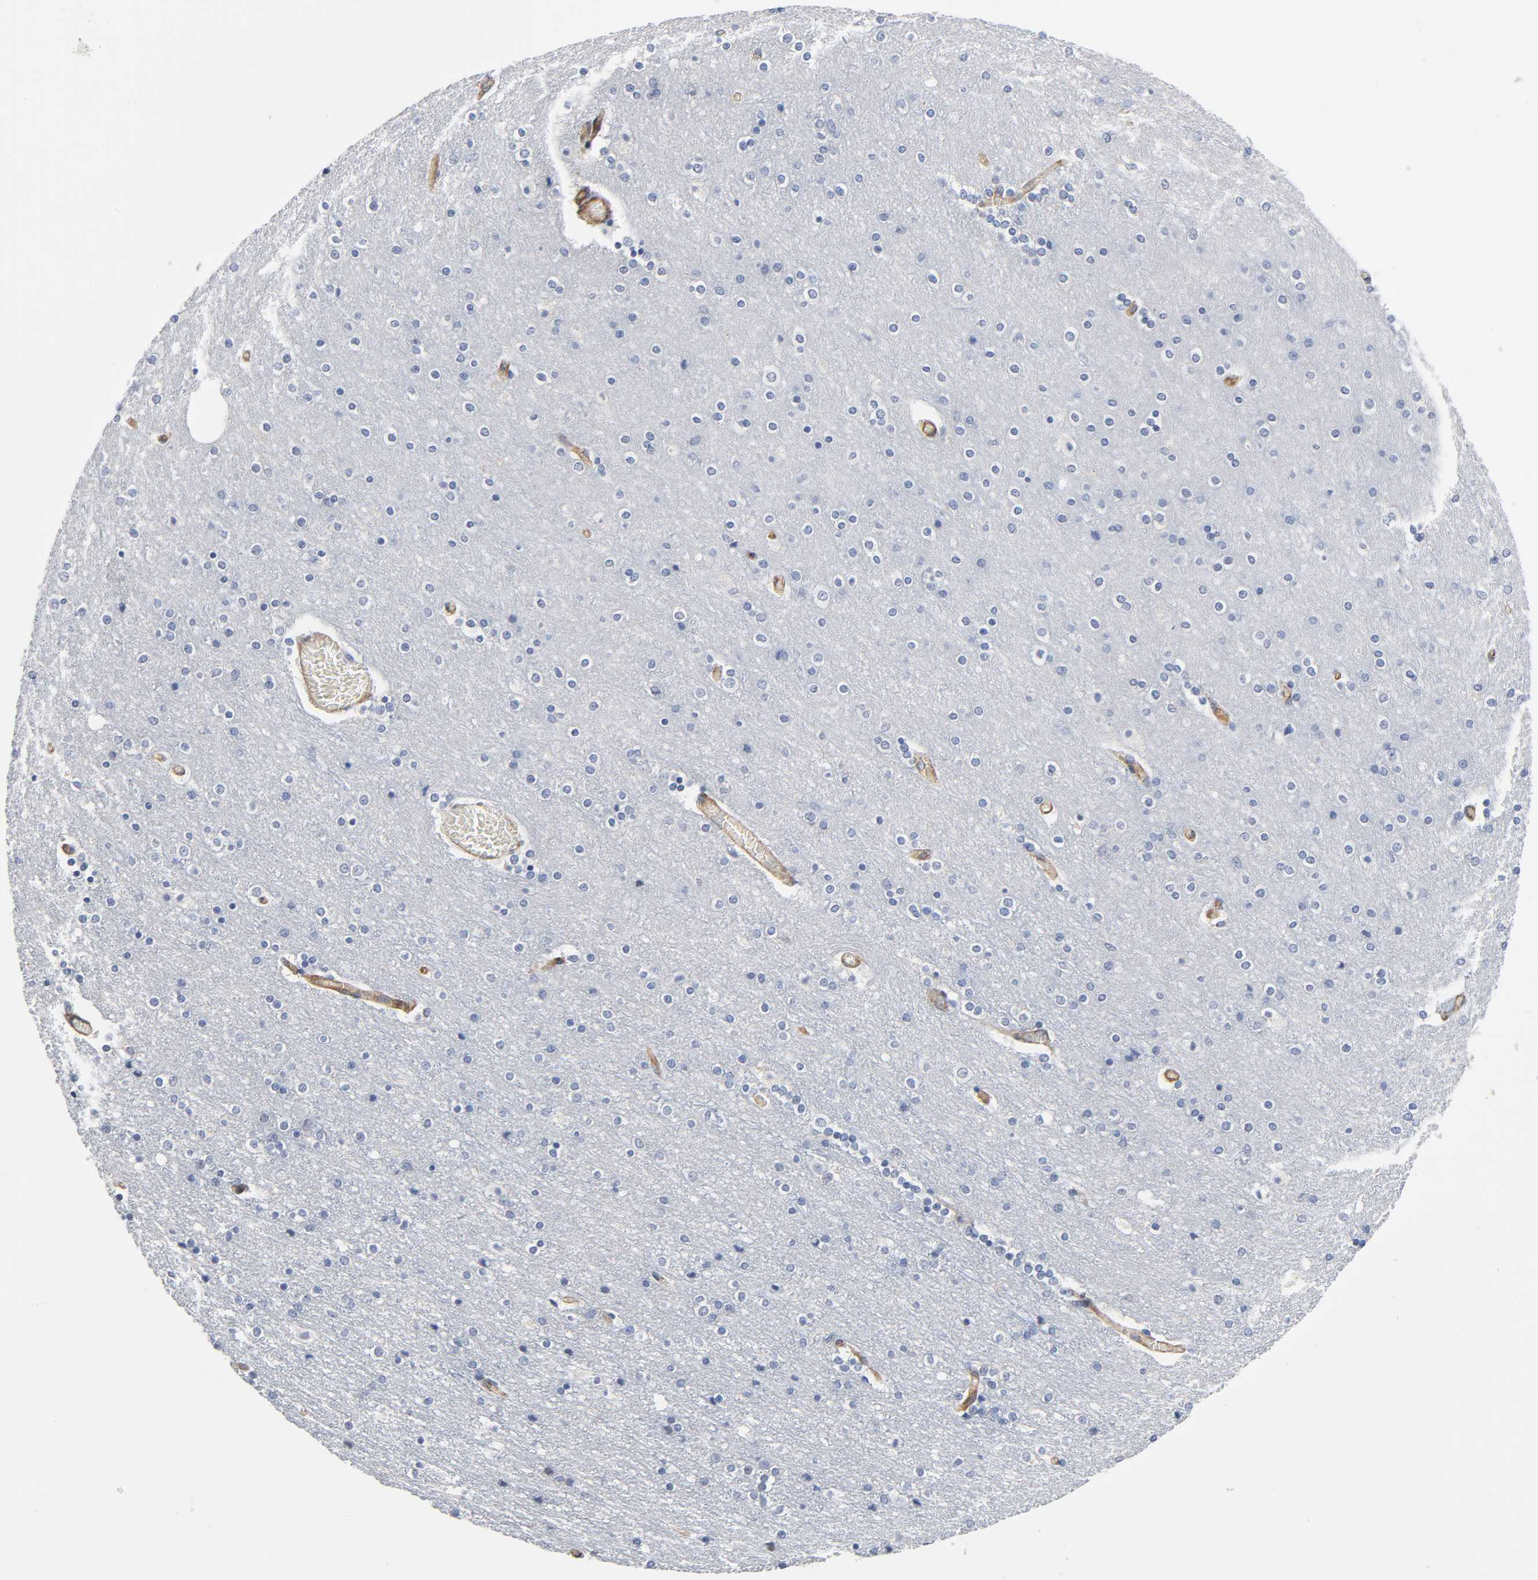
{"staining": {"intensity": "moderate", "quantity": ">75%", "location": "cytoplasmic/membranous"}, "tissue": "cerebral cortex", "cell_type": "Endothelial cells", "image_type": "normal", "snomed": [{"axis": "morphology", "description": "Normal tissue, NOS"}, {"axis": "topography", "description": "Cerebral cortex"}], "caption": "Immunohistochemical staining of normal human cerebral cortex demonstrates moderate cytoplasmic/membranous protein positivity in approximately >75% of endothelial cells.", "gene": "CD2AP", "patient": {"sex": "female", "age": 54}}